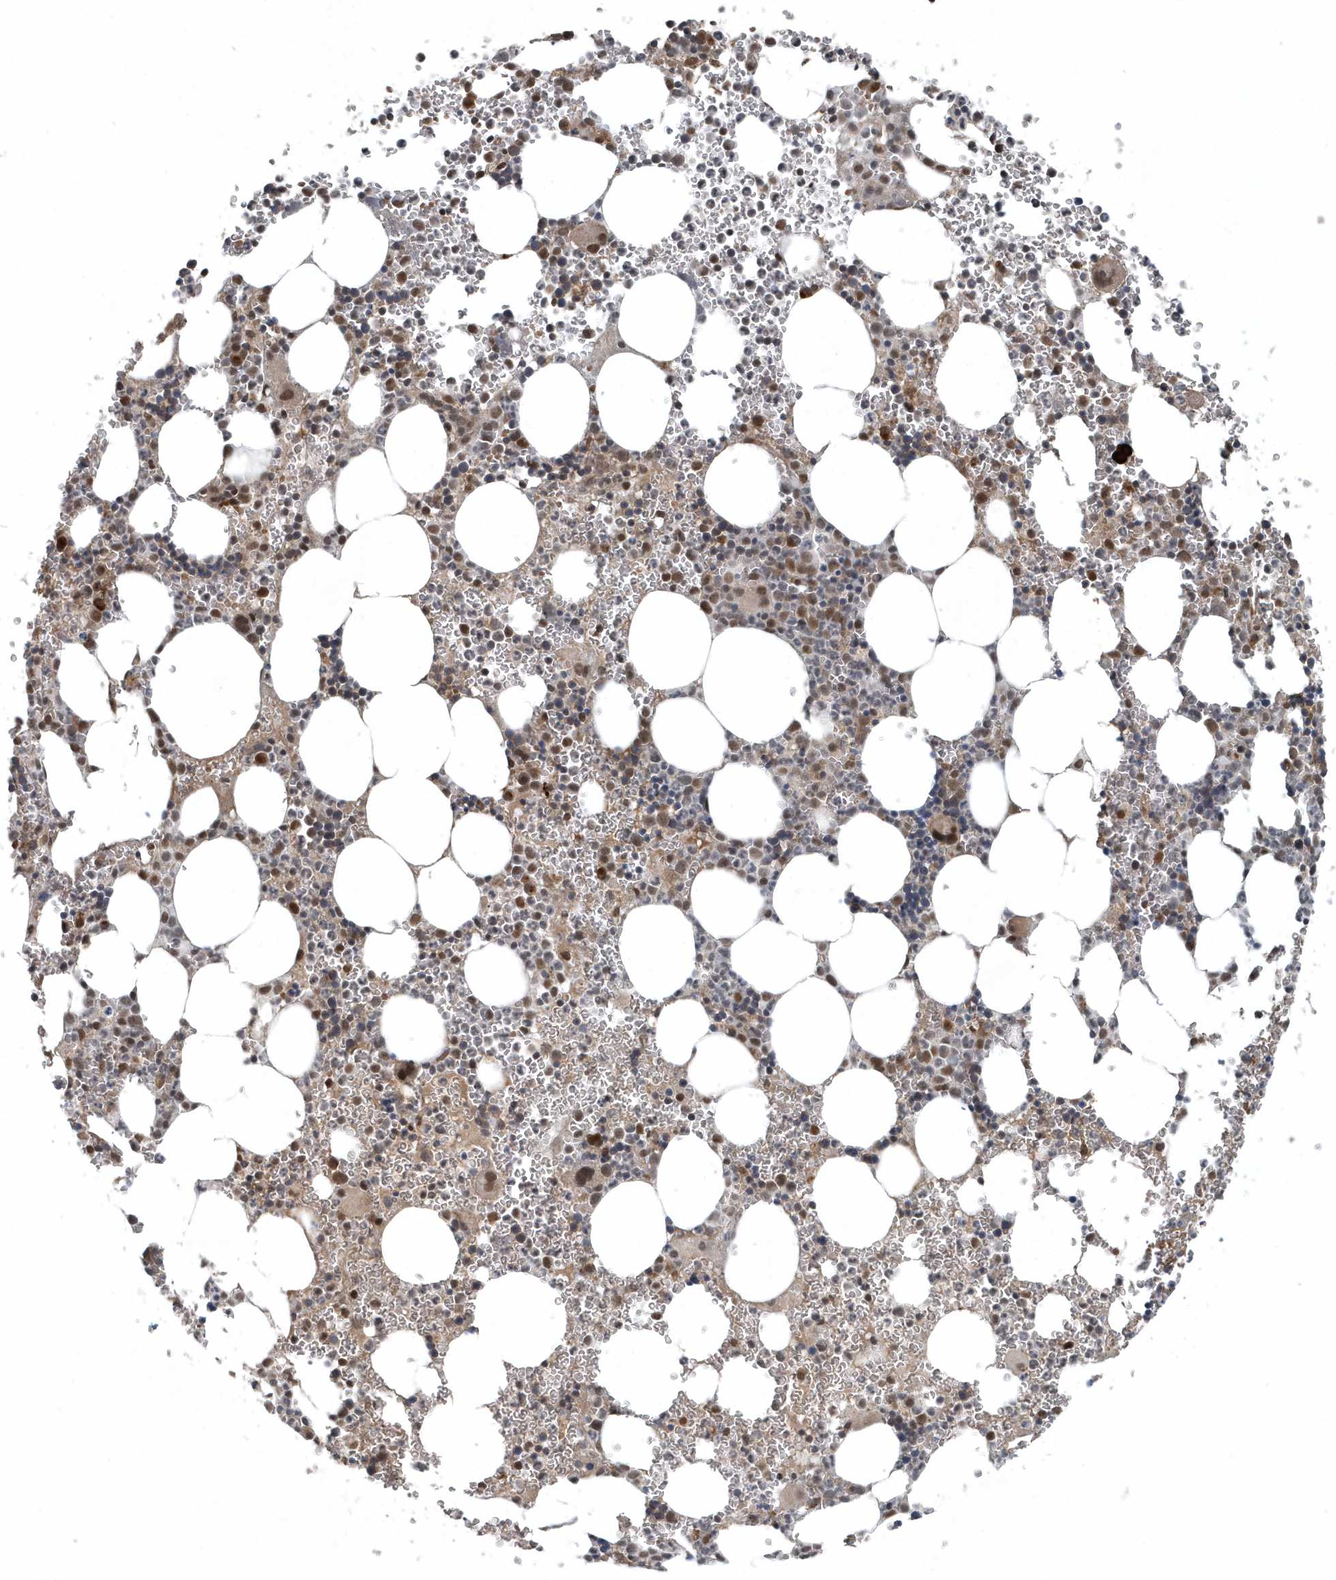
{"staining": {"intensity": "moderate", "quantity": "25%-75%", "location": "nuclear"}, "tissue": "bone marrow", "cell_type": "Hematopoietic cells", "image_type": "normal", "snomed": [{"axis": "morphology", "description": "Normal tissue, NOS"}, {"axis": "topography", "description": "Bone marrow"}], "caption": "Unremarkable bone marrow demonstrates moderate nuclear positivity in about 25%-75% of hematopoietic cells (Brightfield microscopy of DAB IHC at high magnification)..", "gene": "QTRT2", "patient": {"sex": "female", "age": 78}}